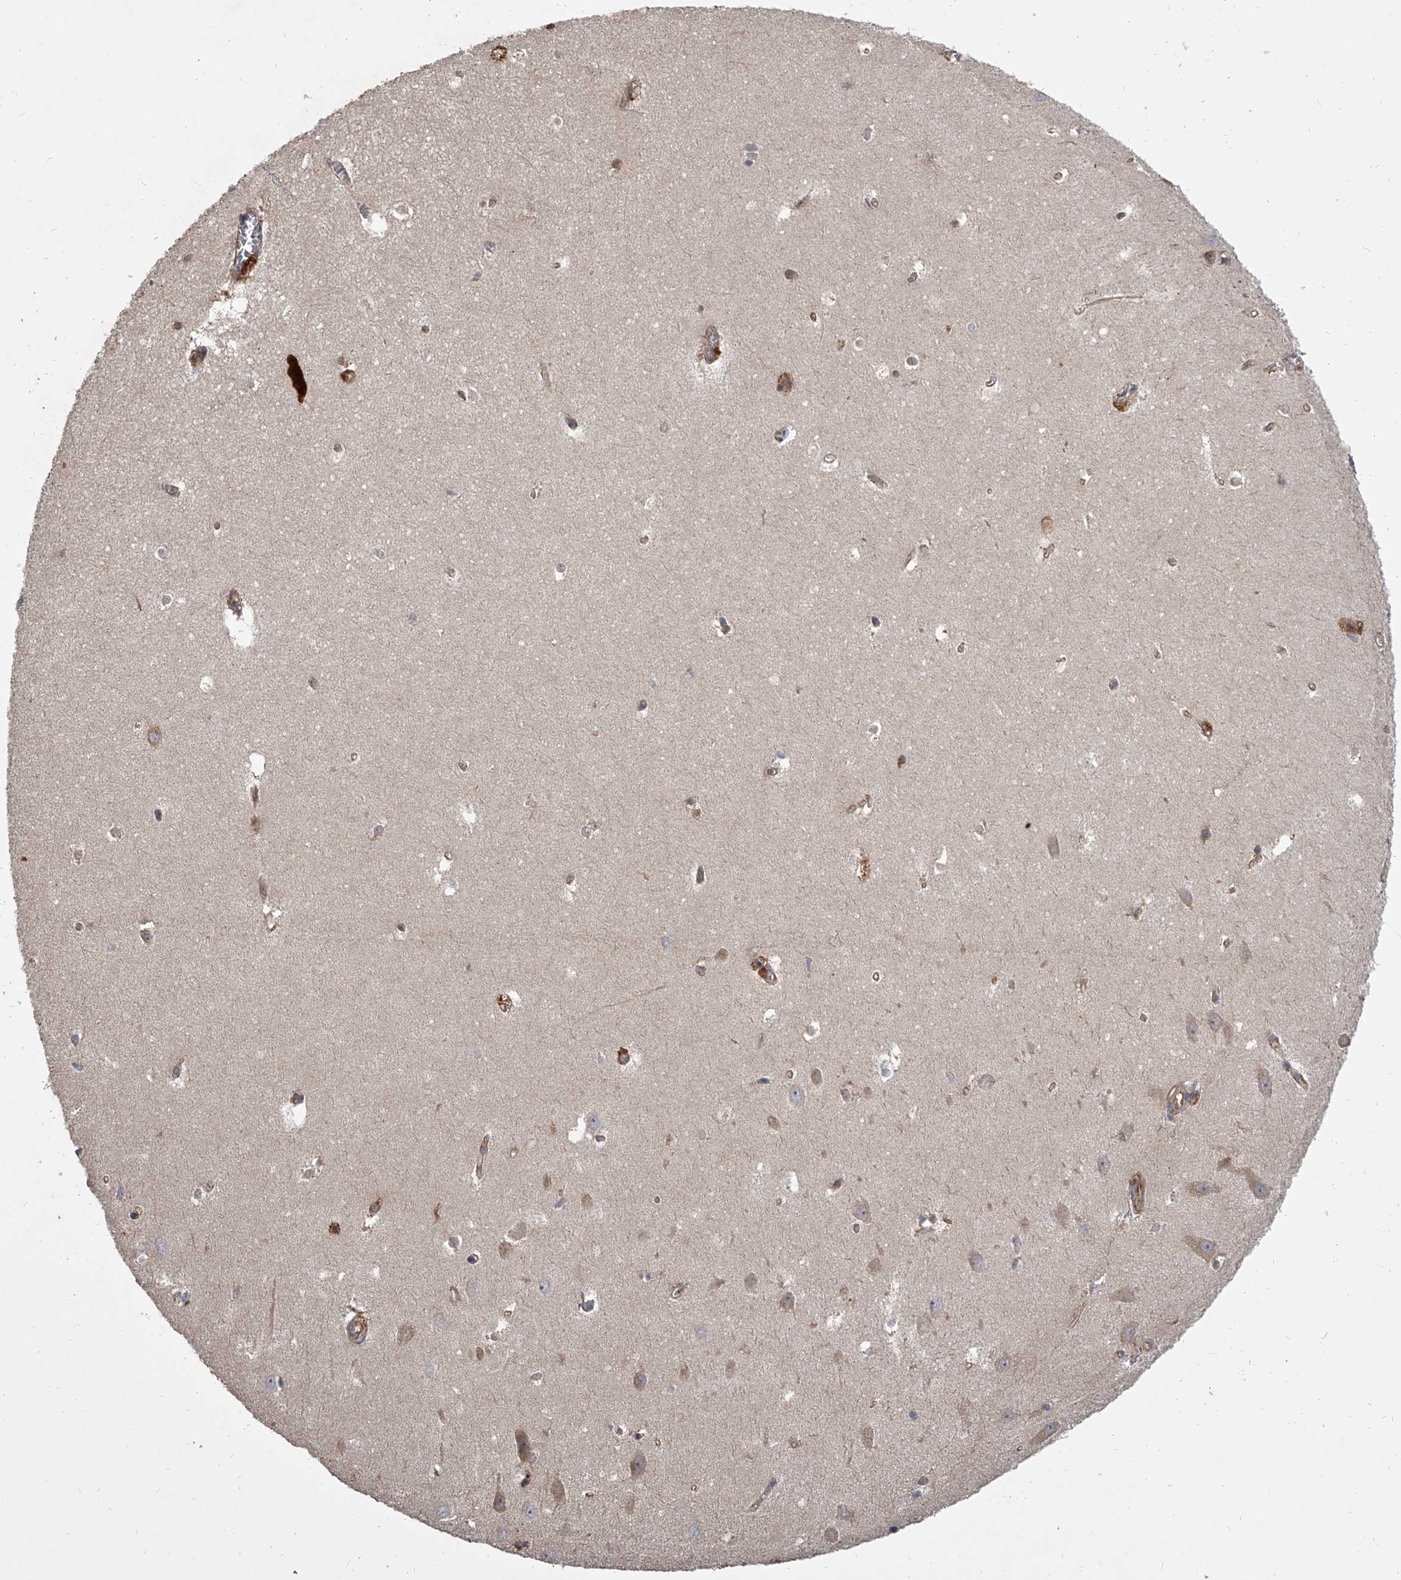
{"staining": {"intensity": "negative", "quantity": "none", "location": "none"}, "tissue": "hippocampus", "cell_type": "Glial cells", "image_type": "normal", "snomed": [{"axis": "morphology", "description": "Normal tissue, NOS"}, {"axis": "topography", "description": "Hippocampus"}], "caption": "A micrograph of hippocampus stained for a protein displays no brown staining in glial cells. (Brightfield microscopy of DAB immunohistochemistry (IHC) at high magnification).", "gene": "EXOC4", "patient": {"sex": "female", "age": 64}}